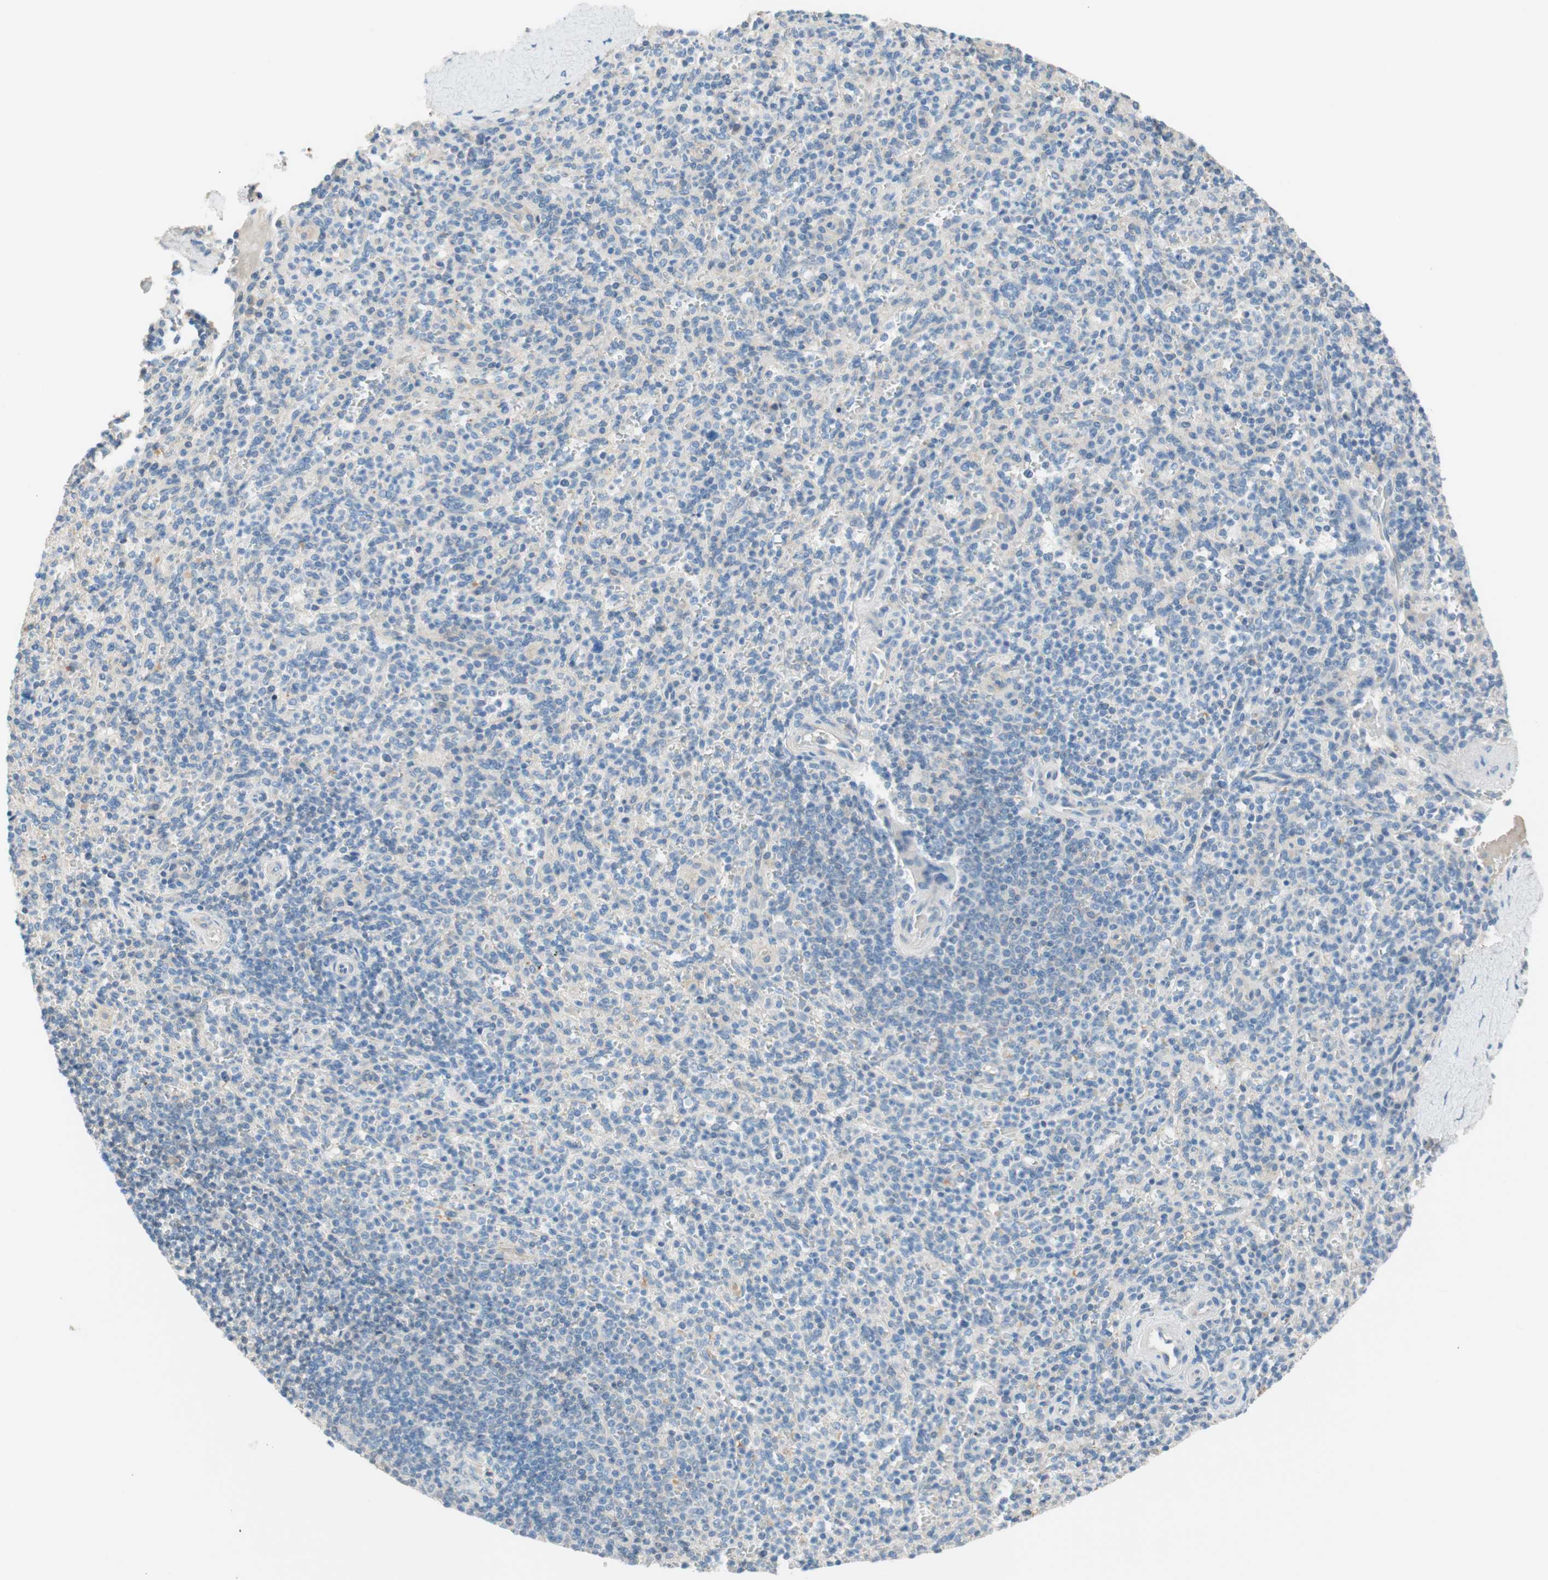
{"staining": {"intensity": "negative", "quantity": "none", "location": "none"}, "tissue": "spleen", "cell_type": "Cells in red pulp", "image_type": "normal", "snomed": [{"axis": "morphology", "description": "Normal tissue, NOS"}, {"axis": "topography", "description": "Spleen"}], "caption": "Photomicrograph shows no significant protein staining in cells in red pulp of normal spleen. (DAB (3,3'-diaminobenzidine) IHC with hematoxylin counter stain).", "gene": "GLUL", "patient": {"sex": "male", "age": 36}}